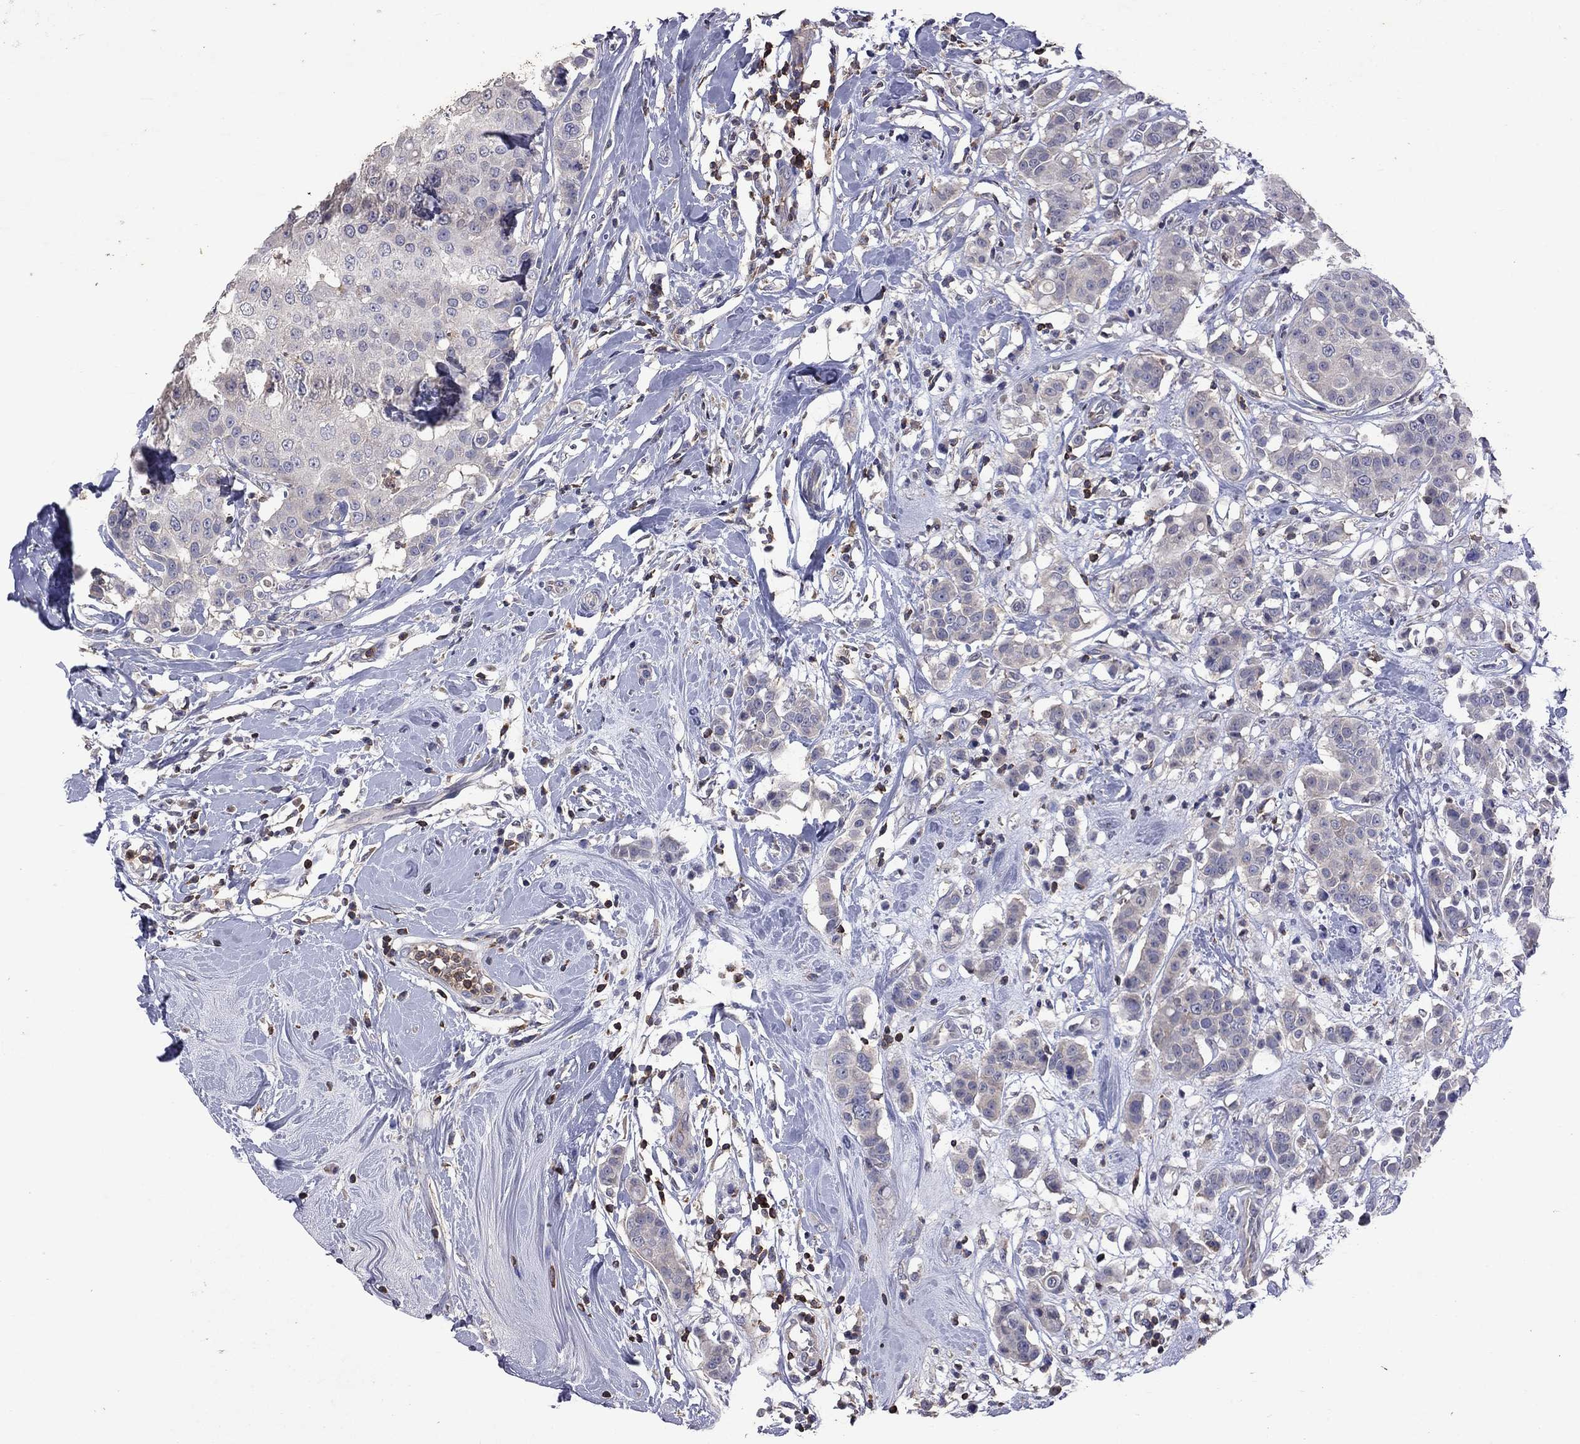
{"staining": {"intensity": "negative", "quantity": "none", "location": "none"}, "tissue": "breast cancer", "cell_type": "Tumor cells", "image_type": "cancer", "snomed": [{"axis": "morphology", "description": "Duct carcinoma"}, {"axis": "topography", "description": "Breast"}], "caption": "Intraductal carcinoma (breast) was stained to show a protein in brown. There is no significant positivity in tumor cells.", "gene": "IPCEF1", "patient": {"sex": "female", "age": 27}}